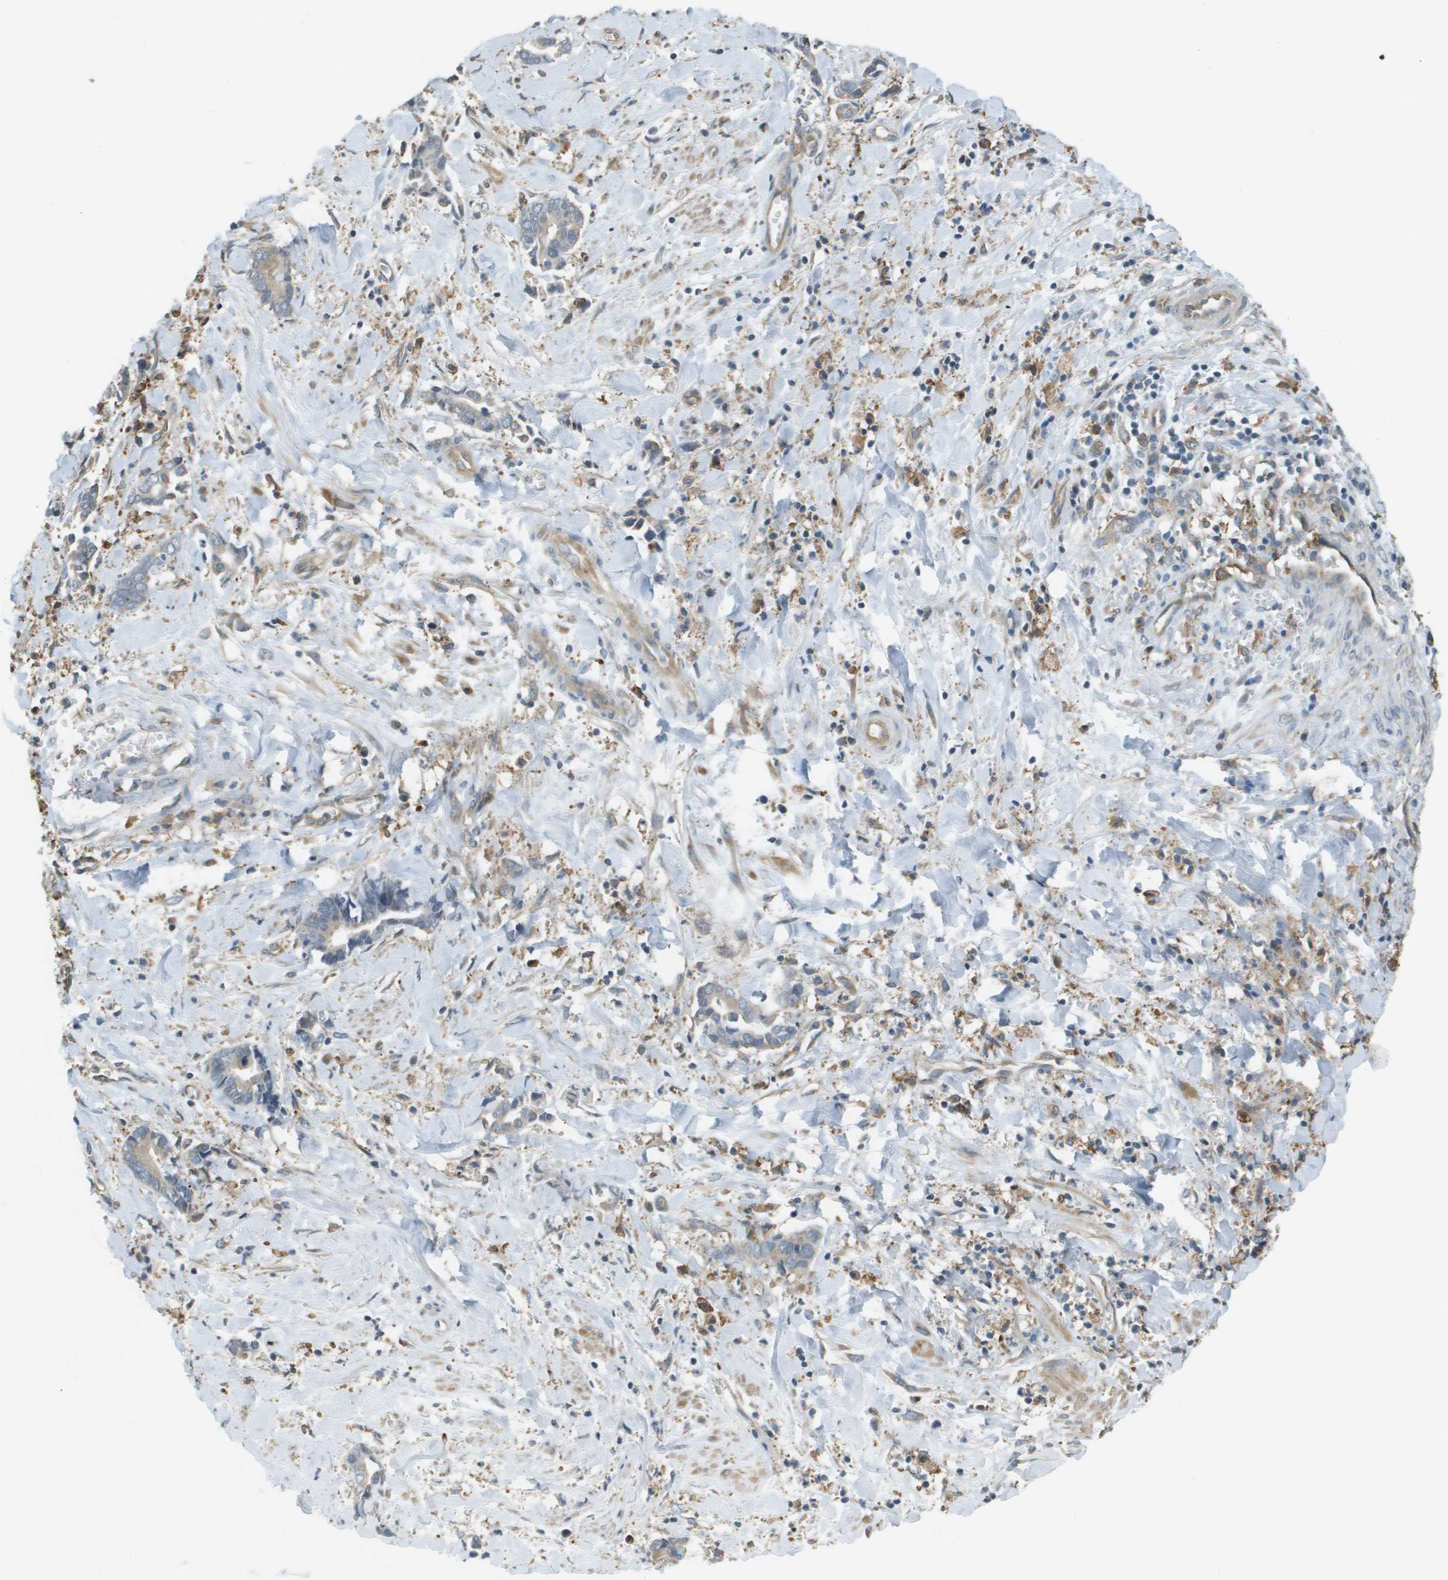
{"staining": {"intensity": "negative", "quantity": "none", "location": "none"}, "tissue": "cervical cancer", "cell_type": "Tumor cells", "image_type": "cancer", "snomed": [{"axis": "morphology", "description": "Adenocarcinoma, NOS"}, {"axis": "topography", "description": "Cervix"}], "caption": "Tumor cells are negative for protein expression in human cervical cancer (adenocarcinoma).", "gene": "CORO1B", "patient": {"sex": "female", "age": 44}}